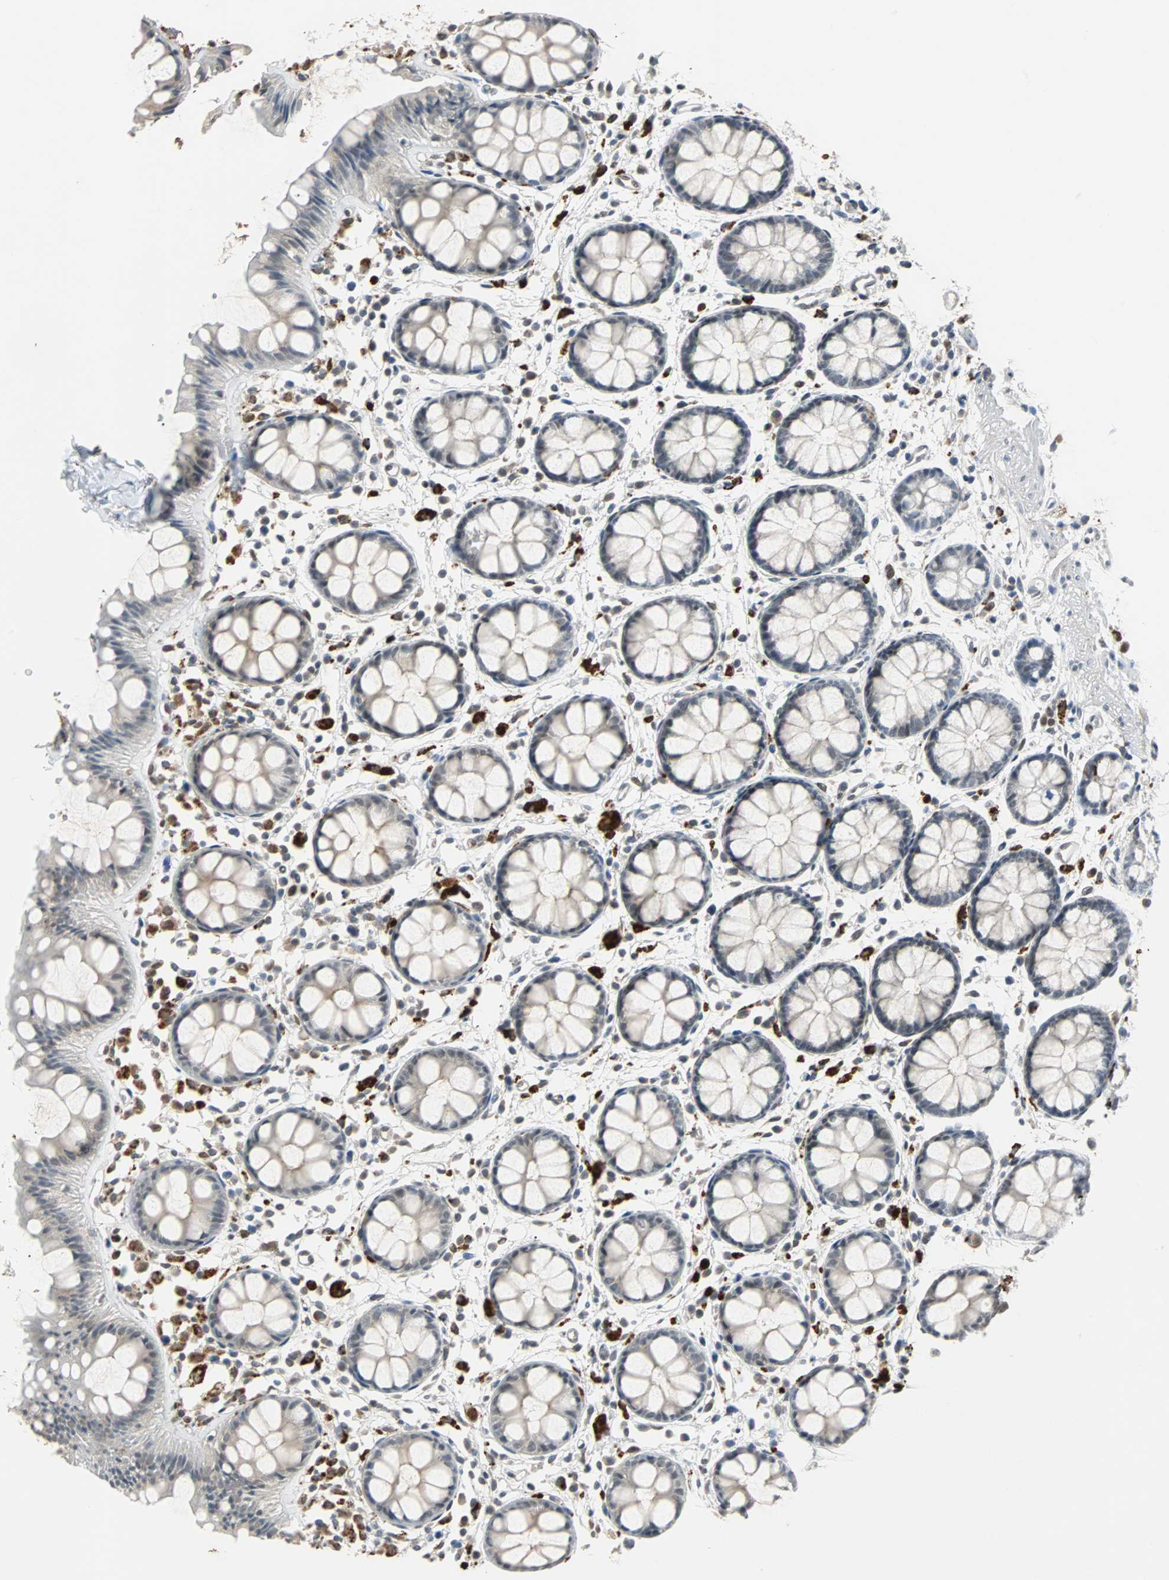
{"staining": {"intensity": "moderate", "quantity": "25%-75%", "location": "cytoplasmic/membranous,nuclear"}, "tissue": "rectum", "cell_type": "Glandular cells", "image_type": "normal", "snomed": [{"axis": "morphology", "description": "Normal tissue, NOS"}, {"axis": "topography", "description": "Rectum"}], "caption": "Normal rectum demonstrates moderate cytoplasmic/membranous,nuclear expression in about 25%-75% of glandular cells (DAB IHC with brightfield microscopy, high magnification)..", "gene": "HLX", "patient": {"sex": "female", "age": 66}}